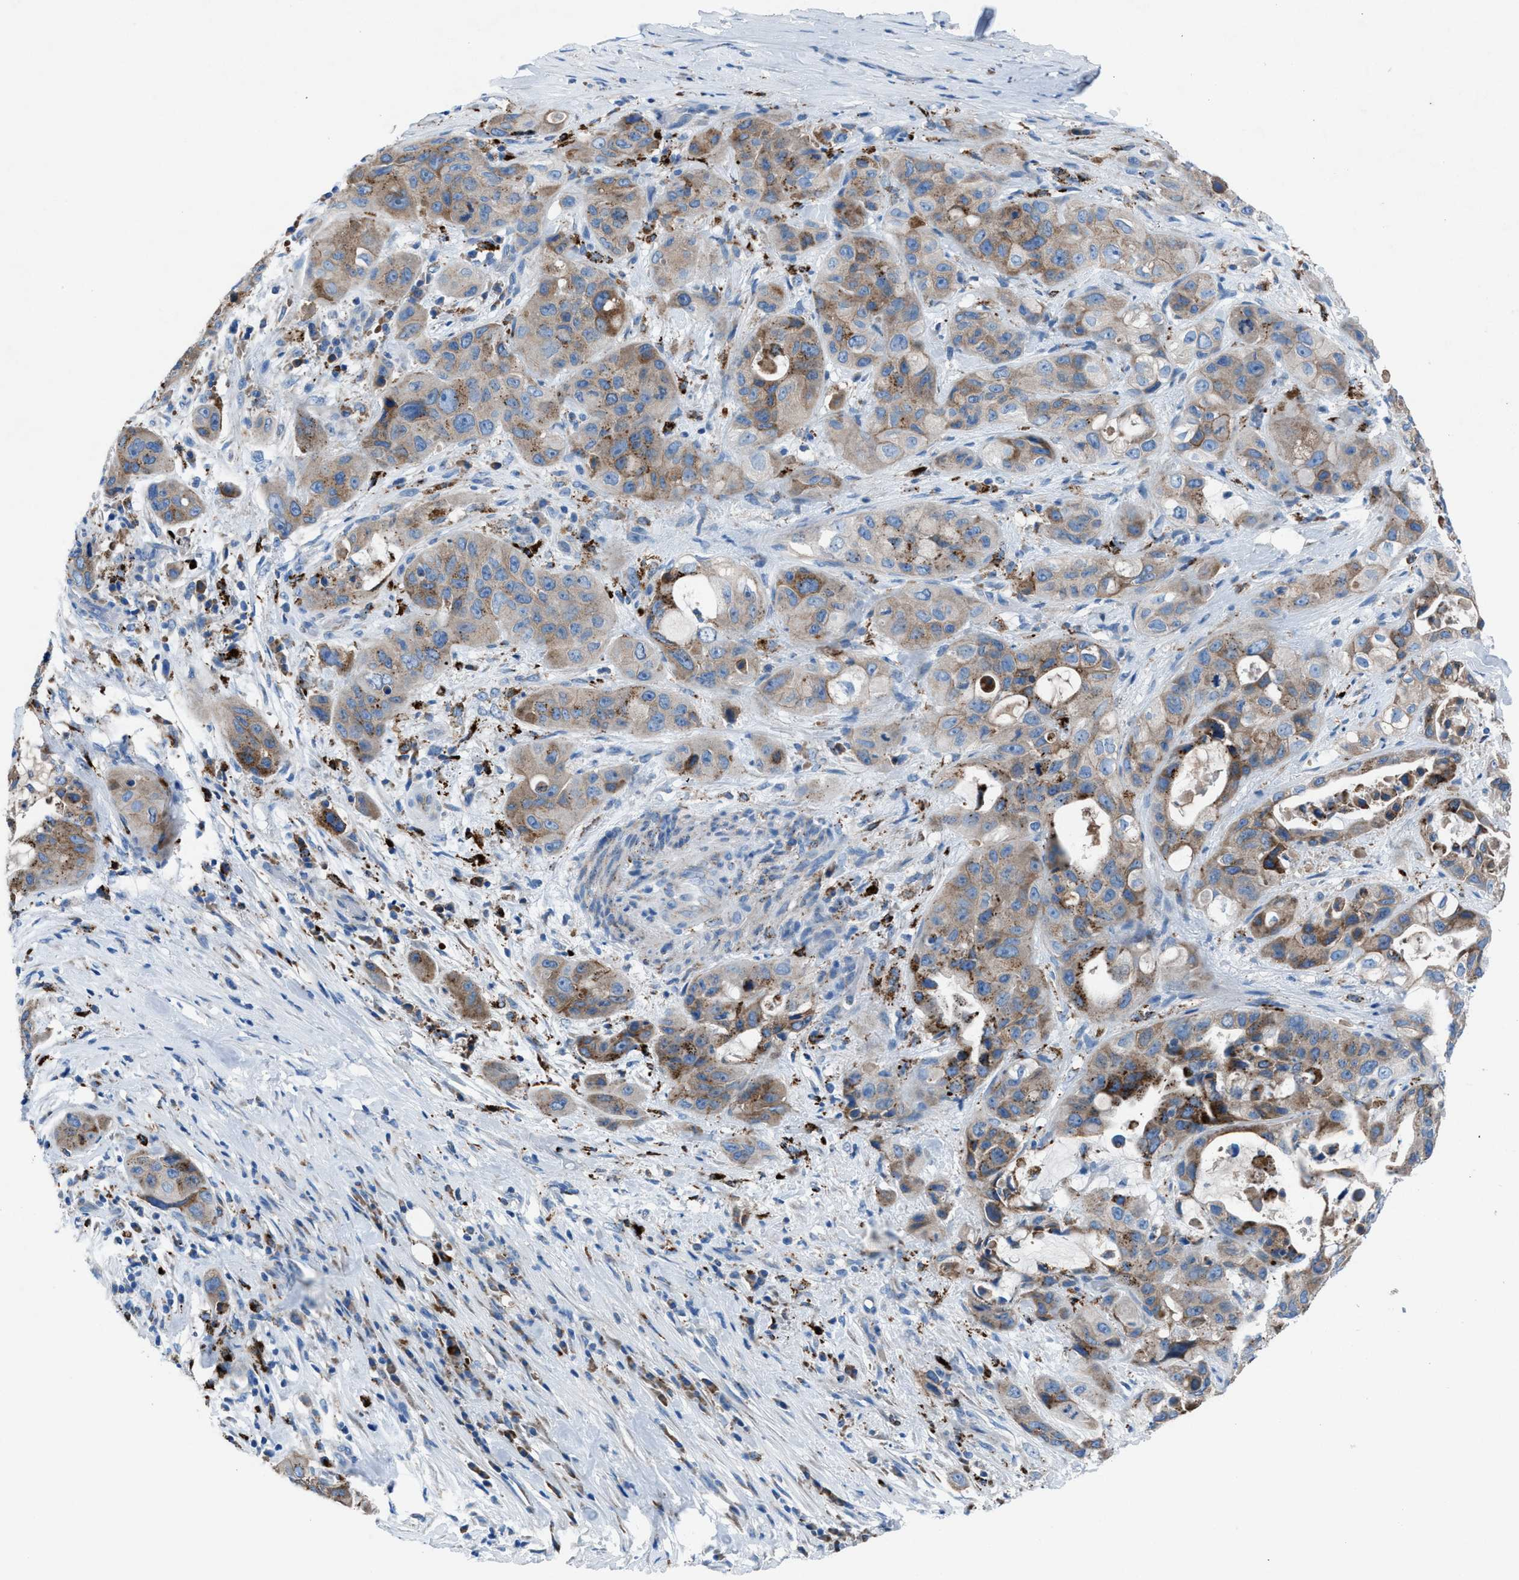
{"staining": {"intensity": "moderate", "quantity": ">75%", "location": "cytoplasmic/membranous"}, "tissue": "pancreatic cancer", "cell_type": "Tumor cells", "image_type": "cancer", "snomed": [{"axis": "morphology", "description": "Adenocarcinoma, NOS"}, {"axis": "topography", "description": "Pancreas"}], "caption": "The image exhibits immunohistochemical staining of pancreatic cancer. There is moderate cytoplasmic/membranous positivity is identified in approximately >75% of tumor cells.", "gene": "CD1B", "patient": {"sex": "male", "age": 53}}